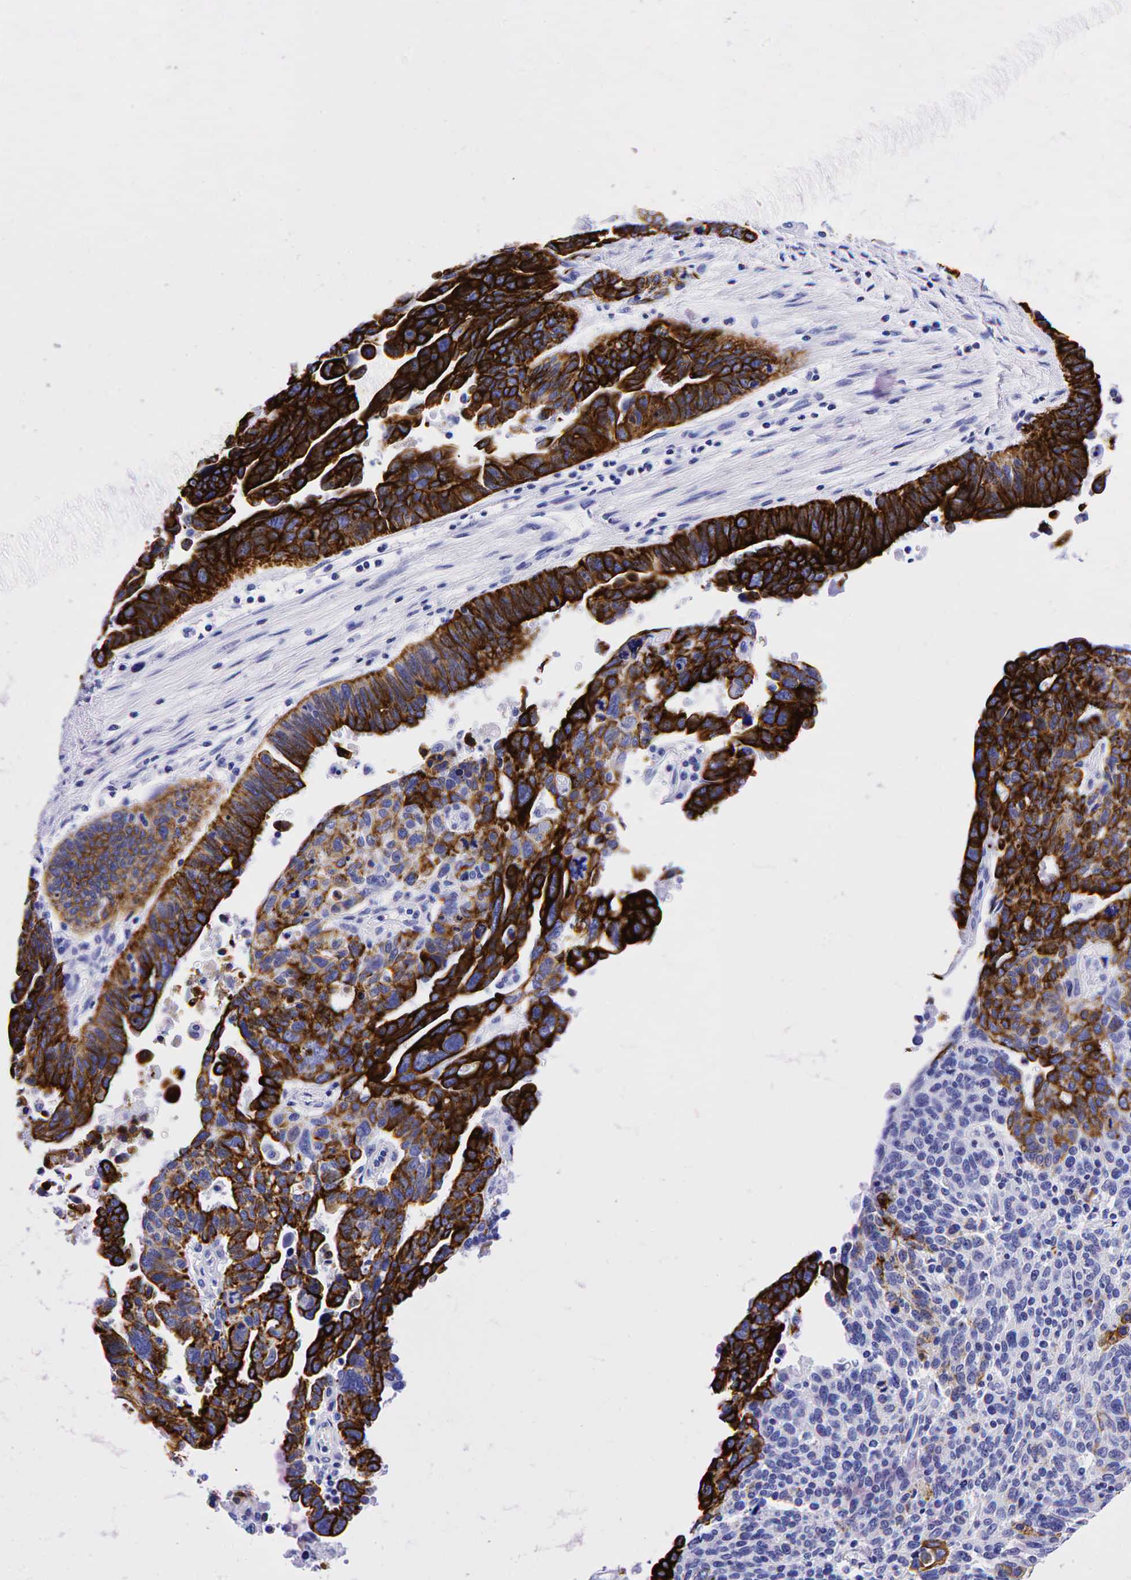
{"staining": {"intensity": "strong", "quantity": ">75%", "location": "cytoplasmic/membranous"}, "tissue": "ovarian cancer", "cell_type": "Tumor cells", "image_type": "cancer", "snomed": [{"axis": "morphology", "description": "Carcinoma, endometroid"}, {"axis": "morphology", "description": "Cystadenocarcinoma, serous, NOS"}, {"axis": "topography", "description": "Ovary"}], "caption": "Strong cytoplasmic/membranous staining for a protein is present in approximately >75% of tumor cells of ovarian endometroid carcinoma using IHC.", "gene": "KRT19", "patient": {"sex": "female", "age": 45}}